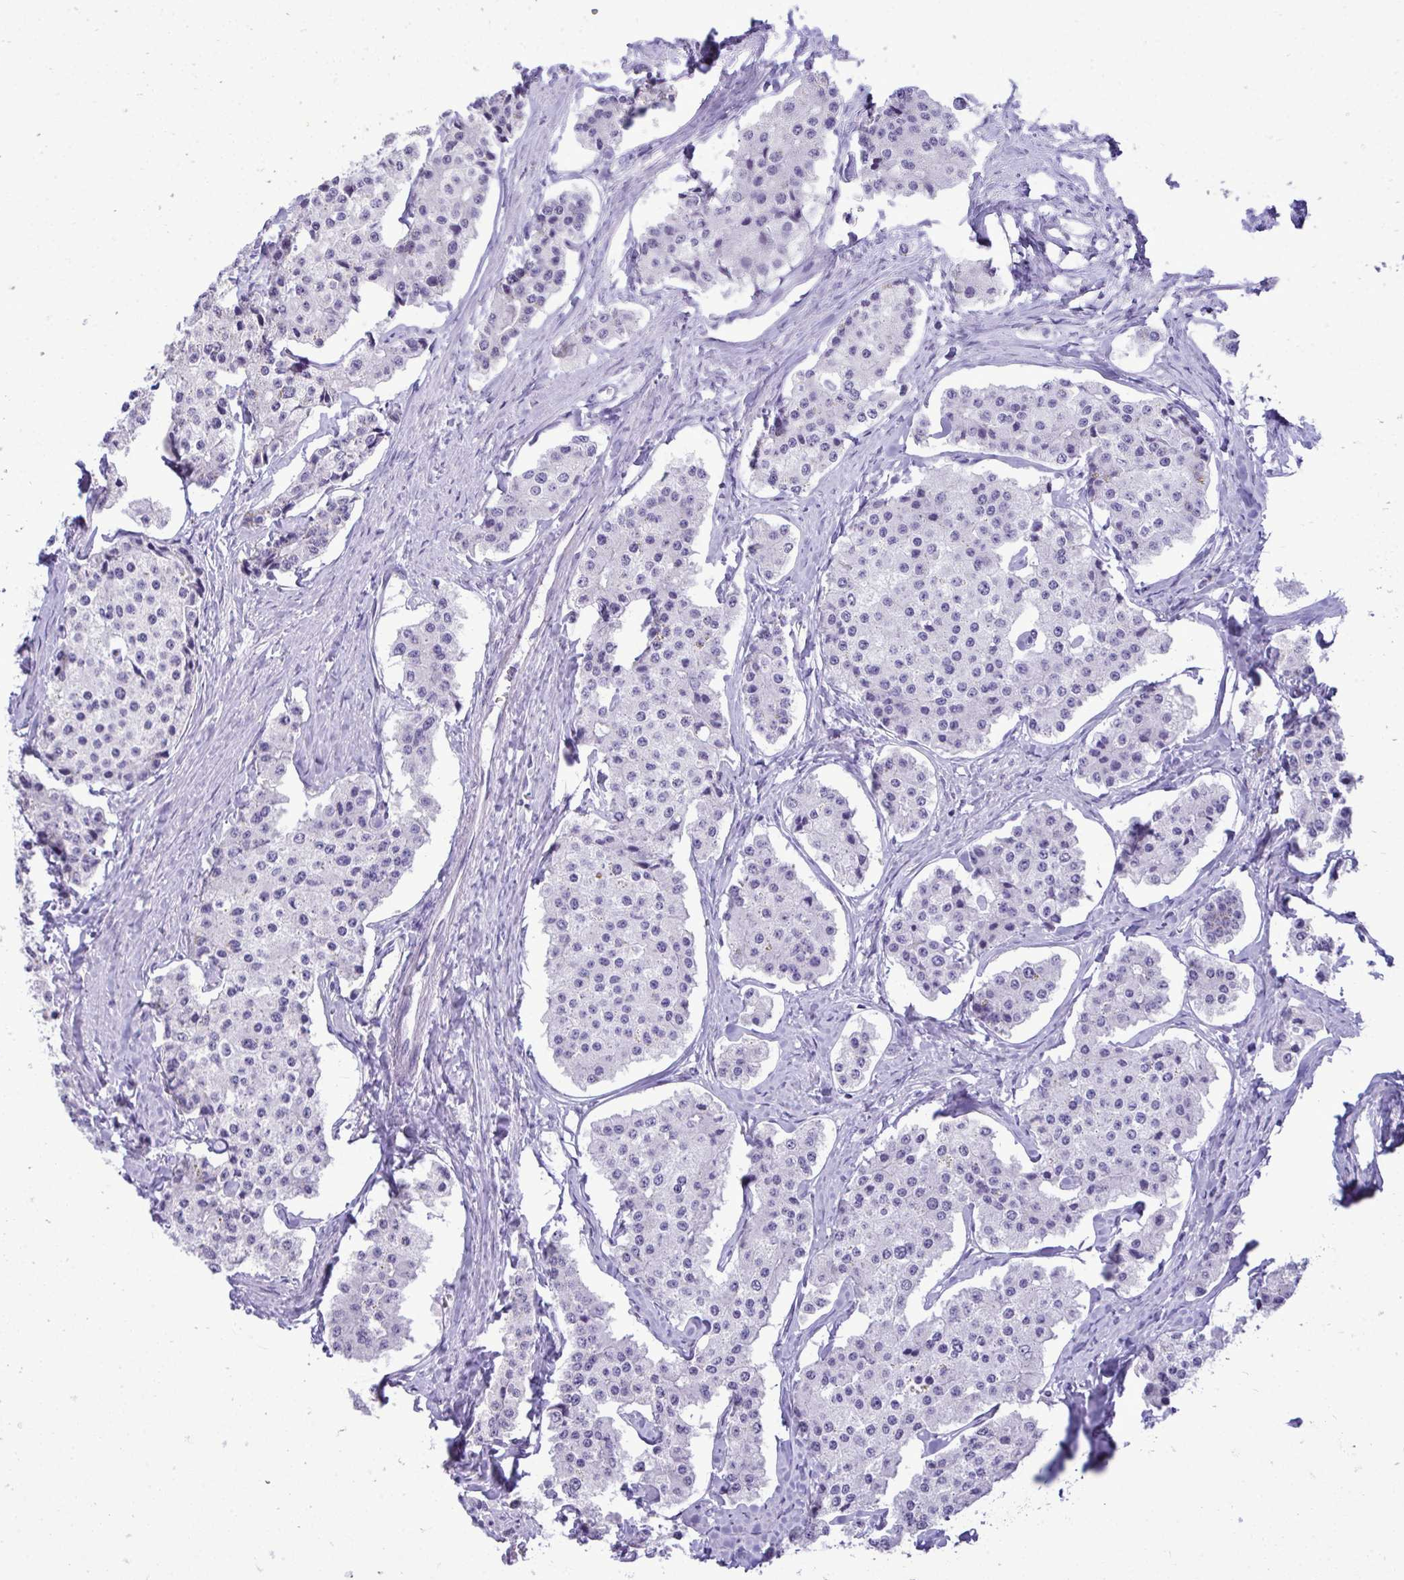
{"staining": {"intensity": "negative", "quantity": "none", "location": "none"}, "tissue": "carcinoid", "cell_type": "Tumor cells", "image_type": "cancer", "snomed": [{"axis": "morphology", "description": "Carcinoid, malignant, NOS"}, {"axis": "topography", "description": "Small intestine"}], "caption": "High magnification brightfield microscopy of carcinoid (malignant) stained with DAB (3,3'-diaminobenzidine) (brown) and counterstained with hematoxylin (blue): tumor cells show no significant positivity. (Brightfield microscopy of DAB immunohistochemistry at high magnification).", "gene": "PRM2", "patient": {"sex": "female", "age": 65}}